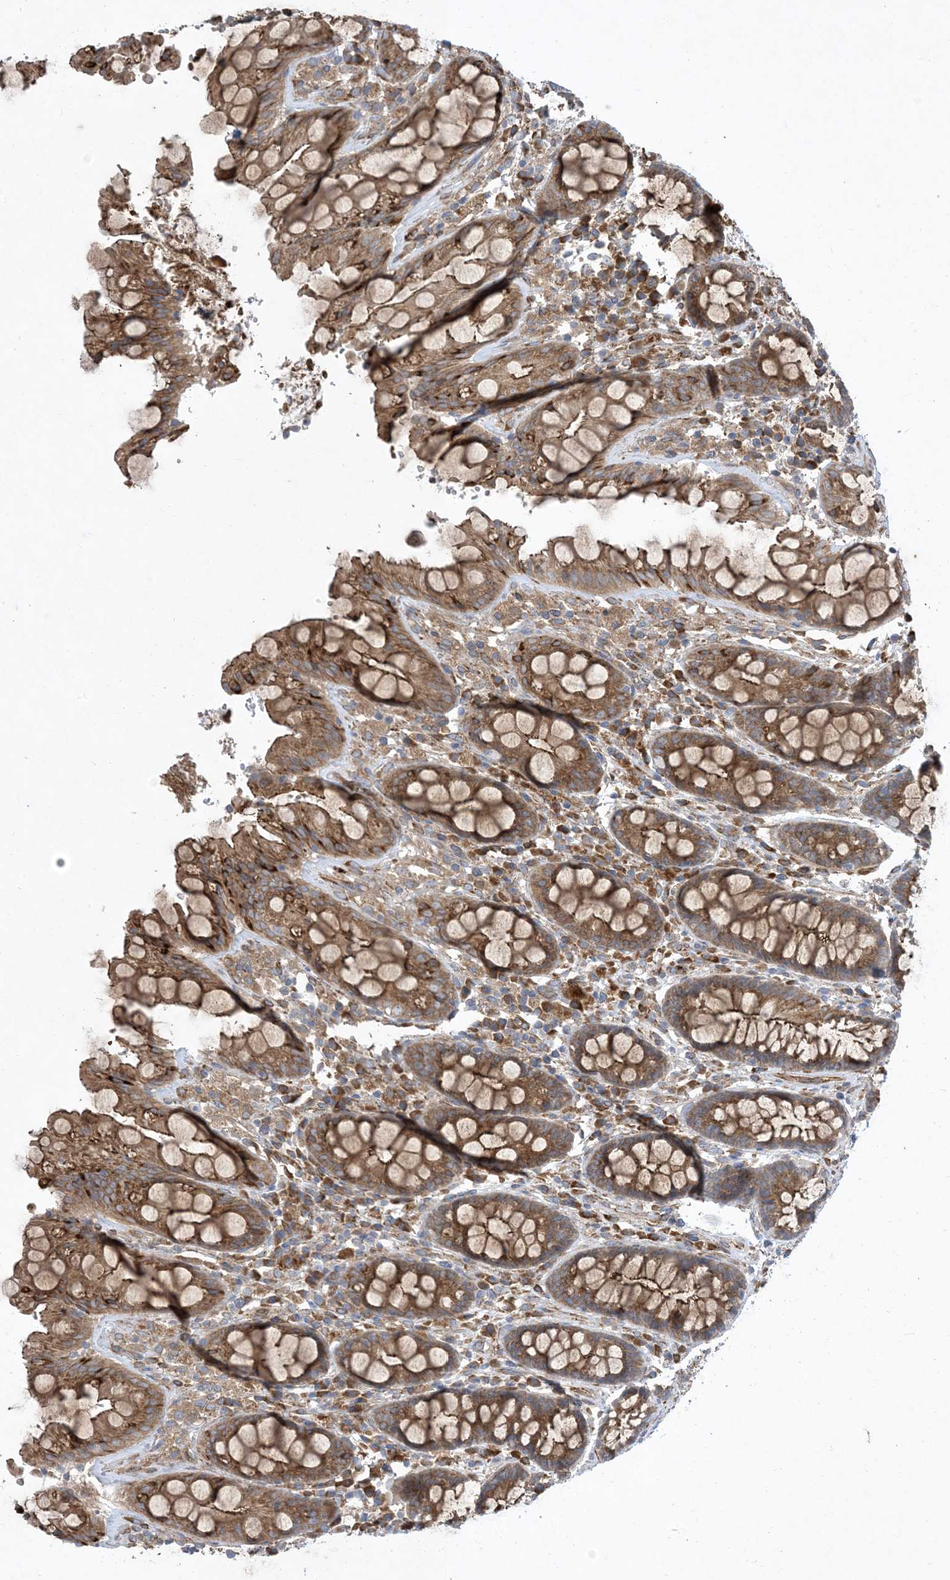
{"staining": {"intensity": "moderate", "quantity": ">75%", "location": "cytoplasmic/membranous"}, "tissue": "rectum", "cell_type": "Glandular cells", "image_type": "normal", "snomed": [{"axis": "morphology", "description": "Normal tissue, NOS"}, {"axis": "topography", "description": "Rectum"}], "caption": "Immunohistochemistry histopathology image of normal human rectum stained for a protein (brown), which demonstrates medium levels of moderate cytoplasmic/membranous positivity in approximately >75% of glandular cells.", "gene": "OTOP1", "patient": {"sex": "male", "age": 64}}